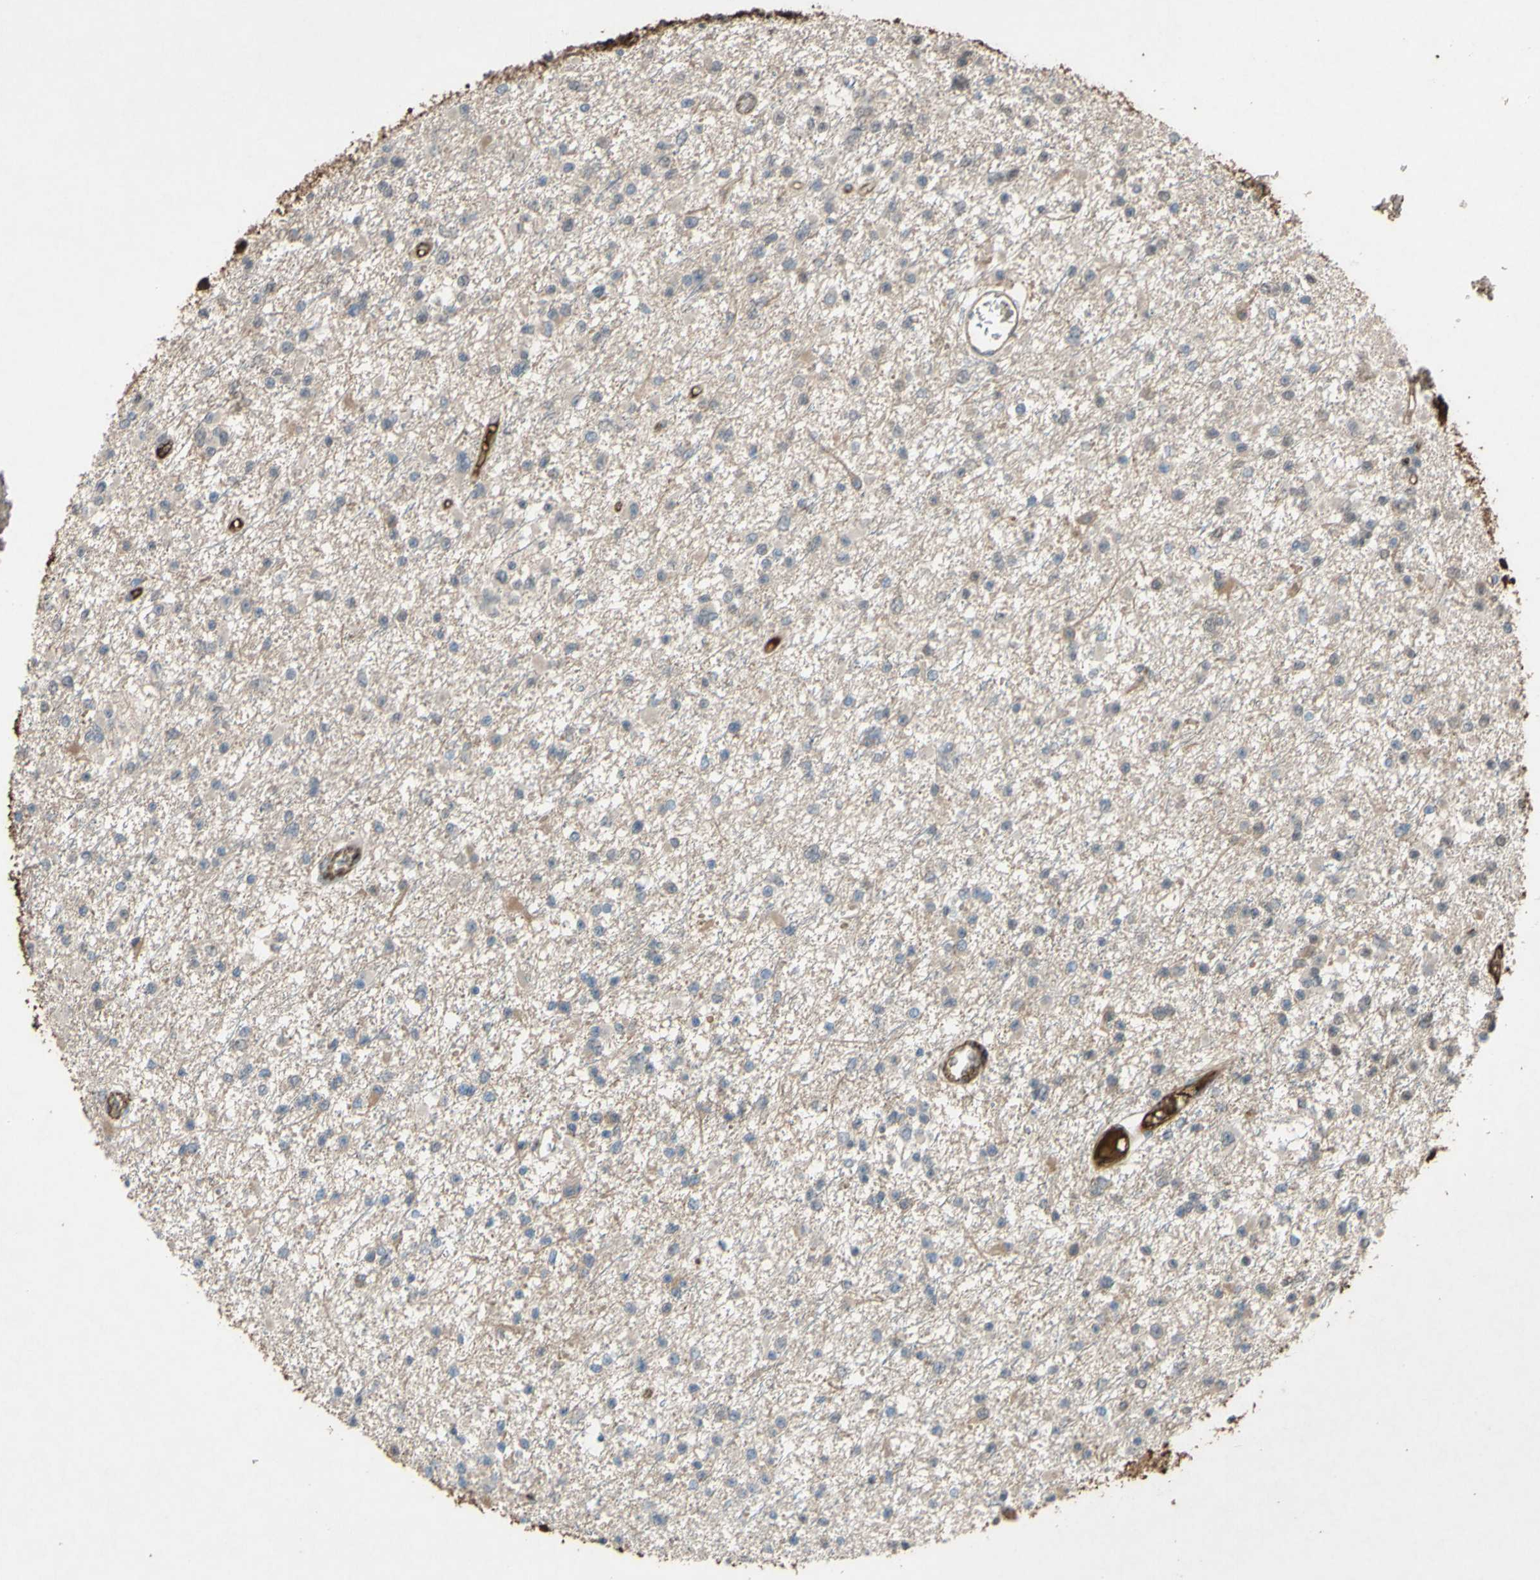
{"staining": {"intensity": "weak", "quantity": "<25%", "location": "cytoplasmic/membranous"}, "tissue": "glioma", "cell_type": "Tumor cells", "image_type": "cancer", "snomed": [{"axis": "morphology", "description": "Glioma, malignant, Low grade"}, {"axis": "topography", "description": "Brain"}], "caption": "Human glioma stained for a protein using IHC displays no staining in tumor cells.", "gene": "PTGDS", "patient": {"sex": "female", "age": 22}}